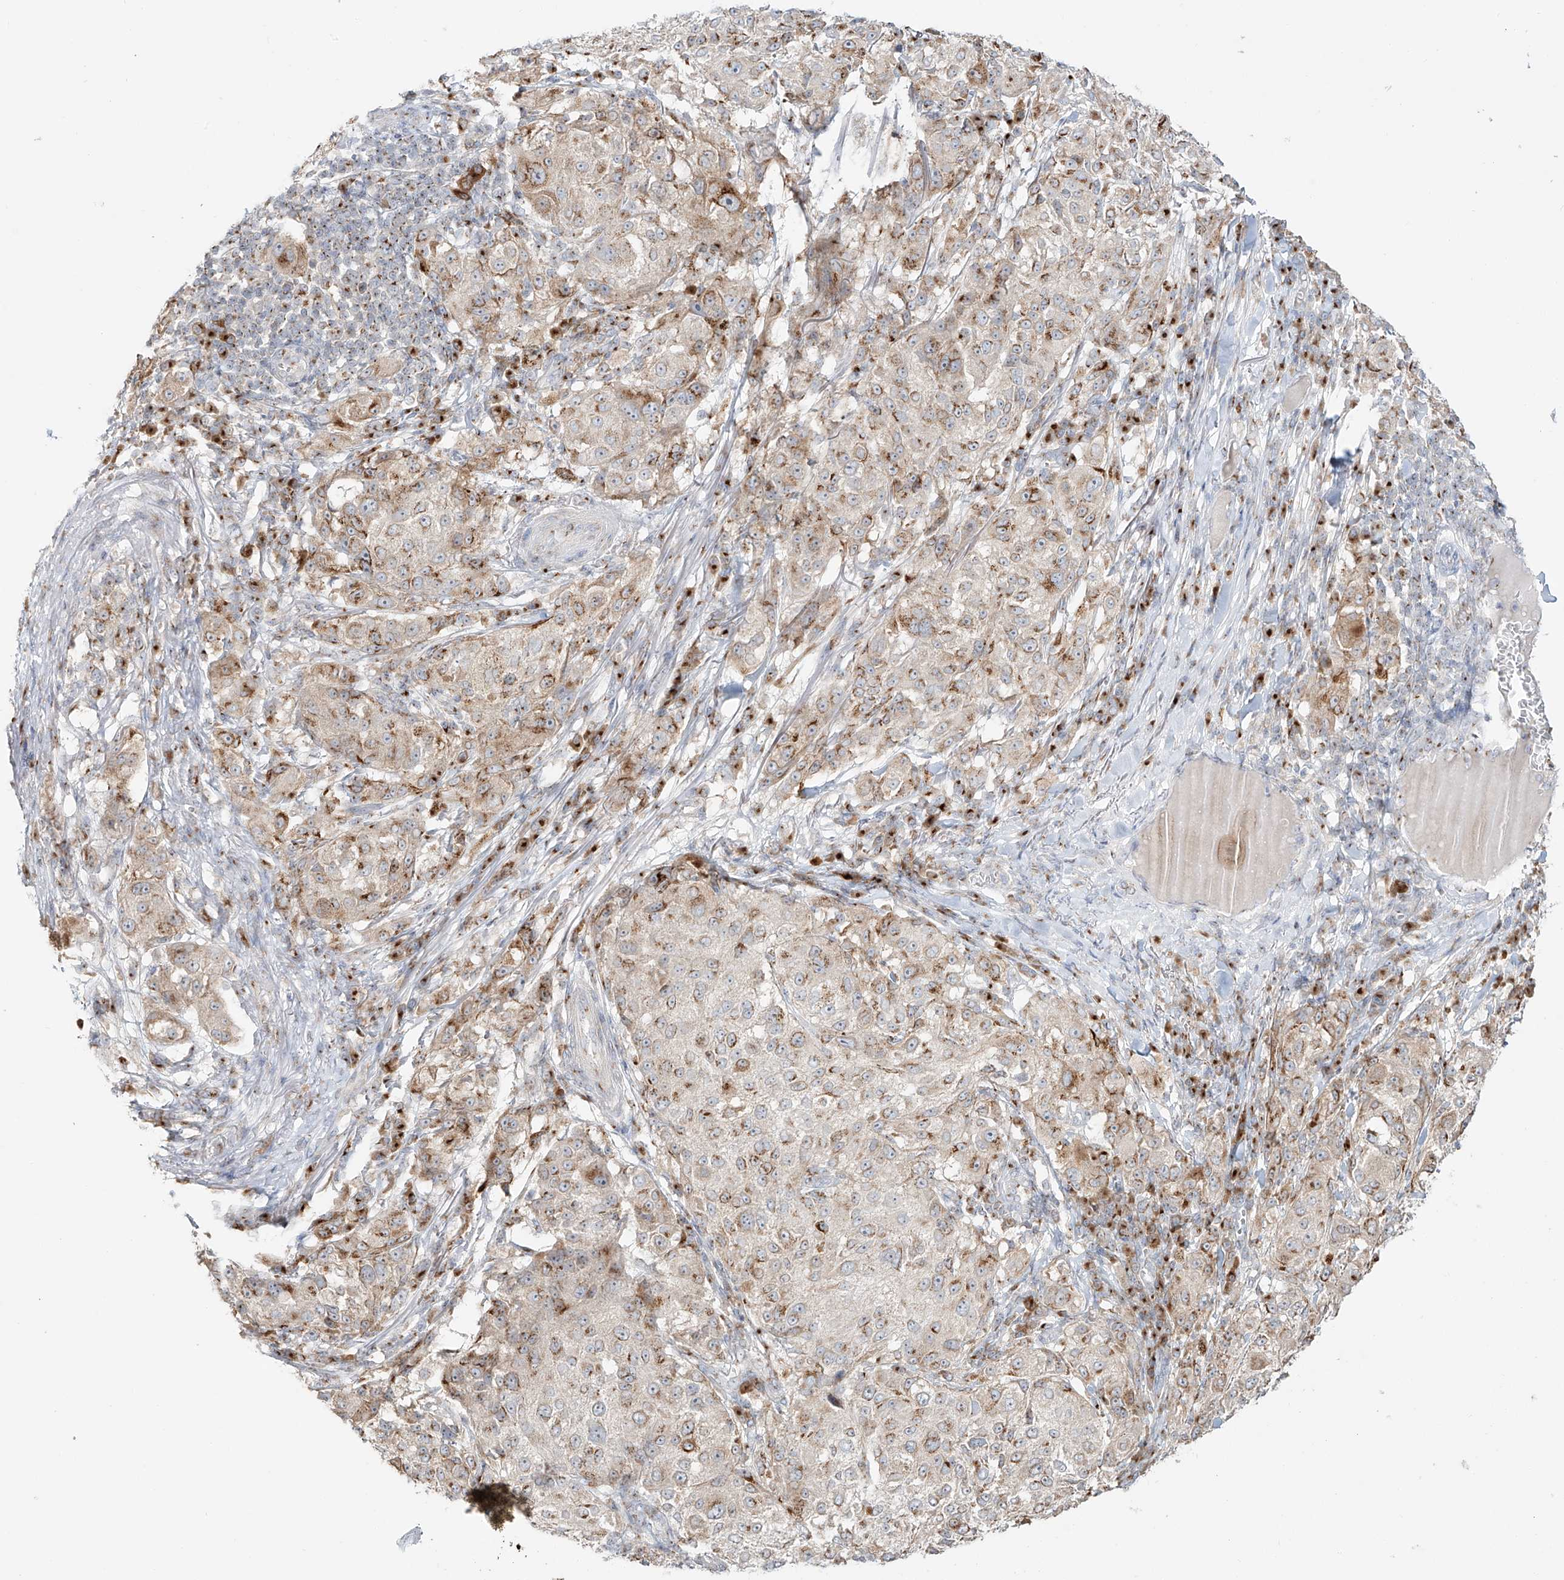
{"staining": {"intensity": "weak", "quantity": ">75%", "location": "cytoplasmic/membranous"}, "tissue": "melanoma", "cell_type": "Tumor cells", "image_type": "cancer", "snomed": [{"axis": "morphology", "description": "Necrosis, NOS"}, {"axis": "morphology", "description": "Malignant melanoma, NOS"}, {"axis": "topography", "description": "Skin"}], "caption": "Immunohistochemical staining of human malignant melanoma exhibits low levels of weak cytoplasmic/membranous protein positivity in about >75% of tumor cells. Nuclei are stained in blue.", "gene": "BSDC1", "patient": {"sex": "female", "age": 87}}